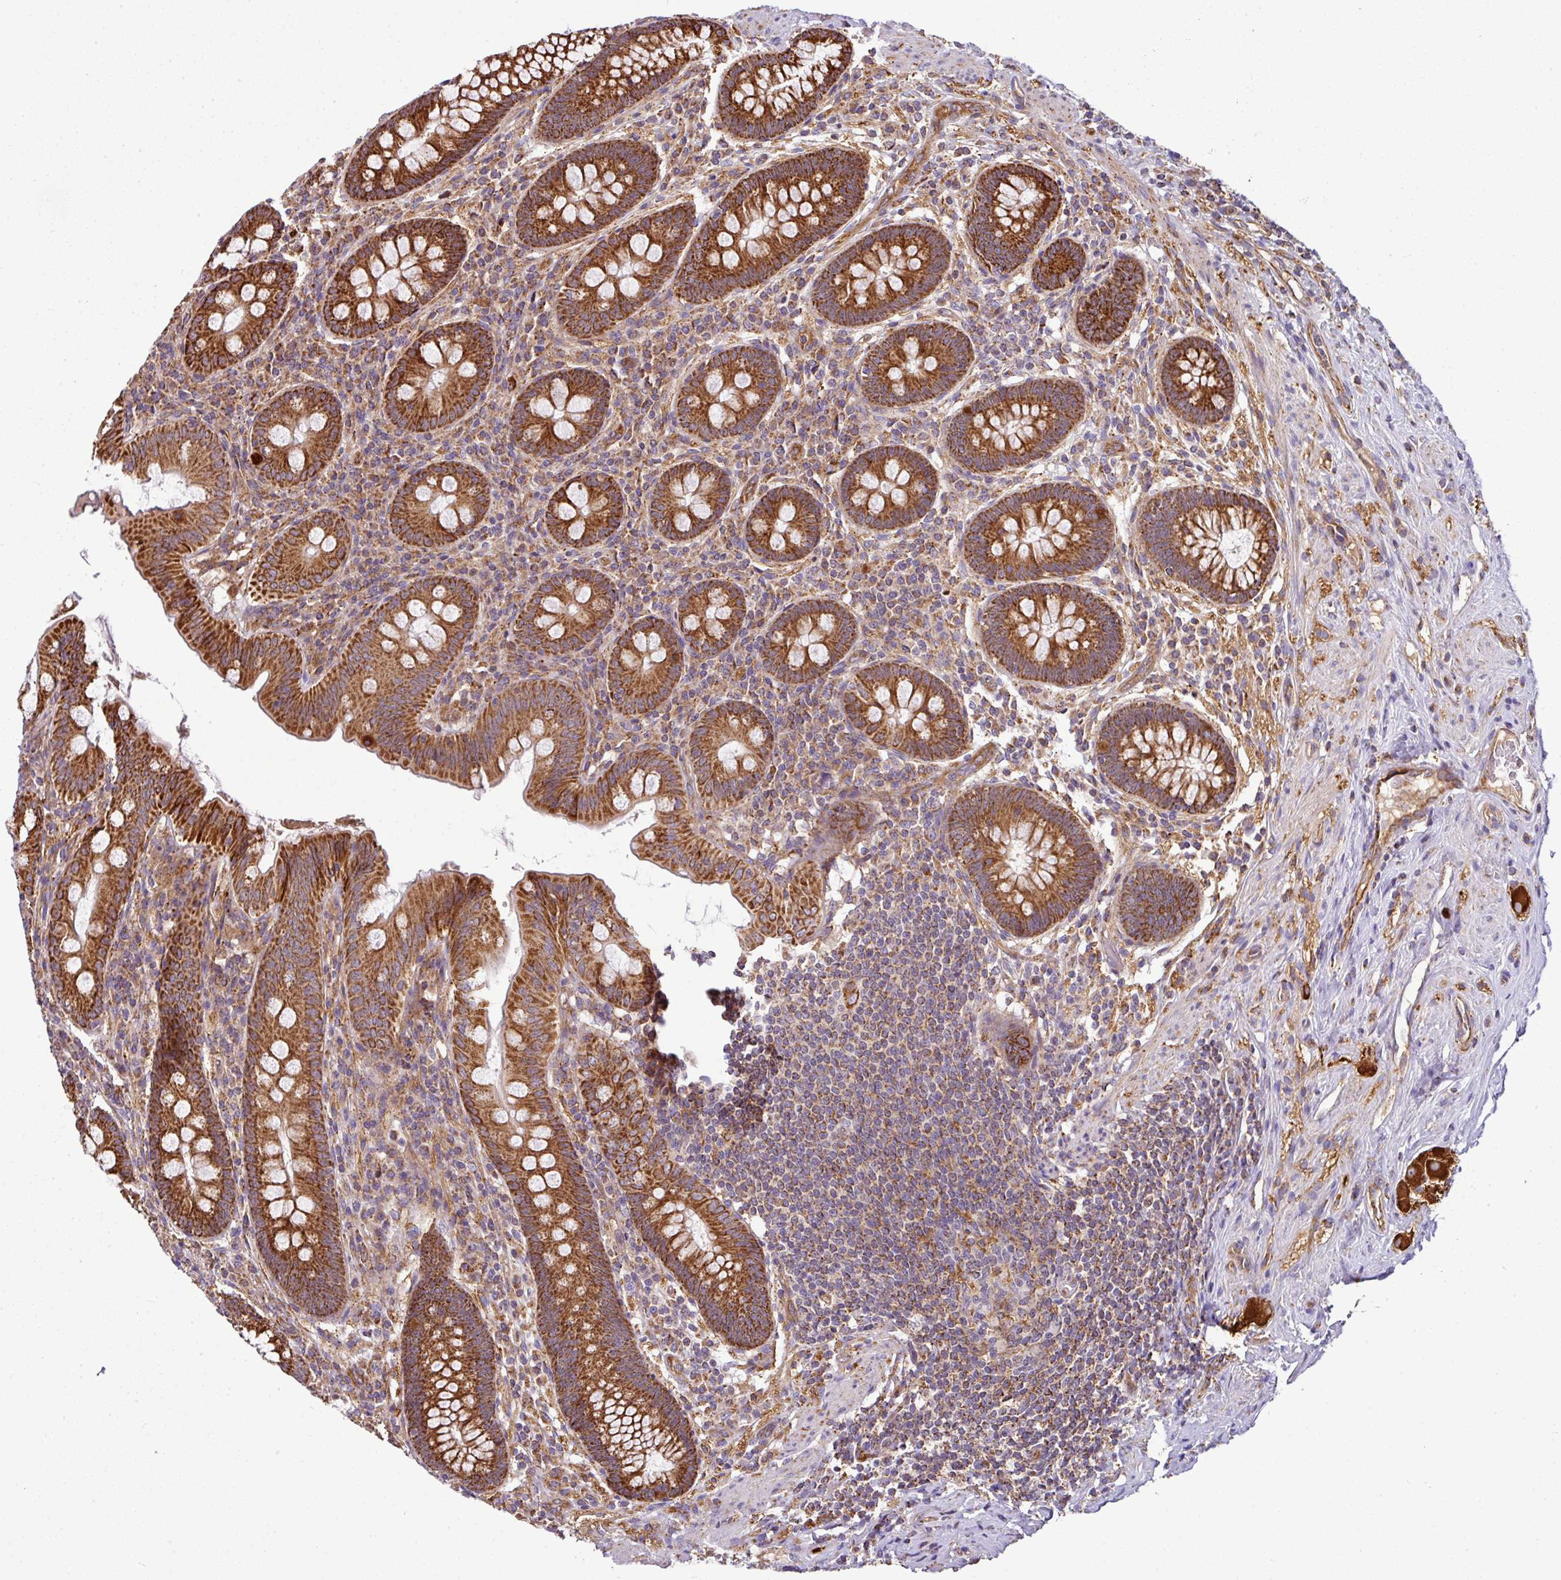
{"staining": {"intensity": "strong", "quantity": ">75%", "location": "cytoplasmic/membranous"}, "tissue": "appendix", "cell_type": "Glandular cells", "image_type": "normal", "snomed": [{"axis": "morphology", "description": "Normal tissue, NOS"}, {"axis": "topography", "description": "Appendix"}], "caption": "Immunohistochemical staining of benign human appendix reveals strong cytoplasmic/membranous protein staining in about >75% of glandular cells.", "gene": "PRELID3B", "patient": {"sex": "male", "age": 71}}